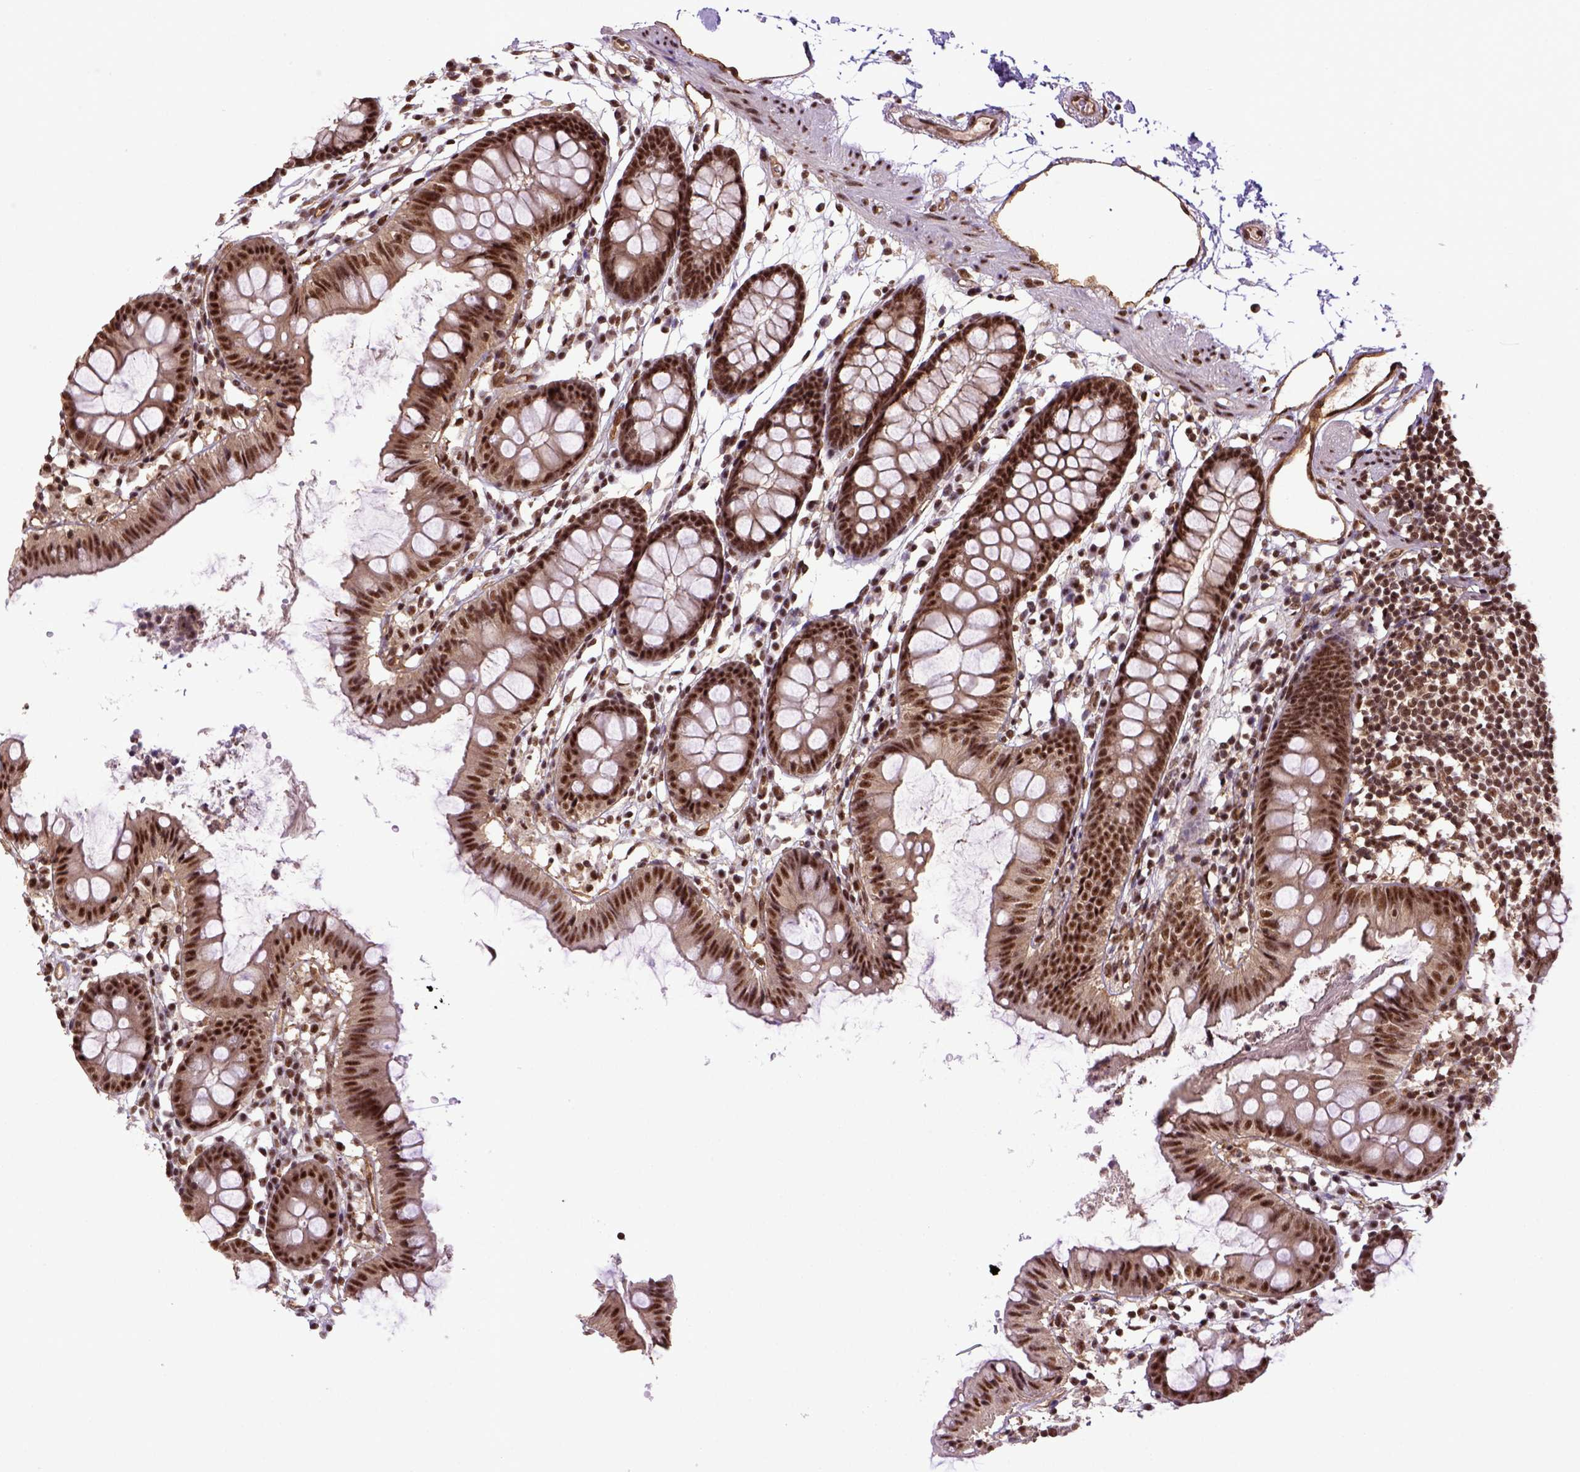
{"staining": {"intensity": "strong", "quantity": ">75%", "location": "nuclear"}, "tissue": "colon", "cell_type": "Endothelial cells", "image_type": "normal", "snomed": [{"axis": "morphology", "description": "Normal tissue, NOS"}, {"axis": "topography", "description": "Colon"}], "caption": "About >75% of endothelial cells in unremarkable human colon reveal strong nuclear protein expression as visualized by brown immunohistochemical staining.", "gene": "PPIG", "patient": {"sex": "female", "age": 84}}